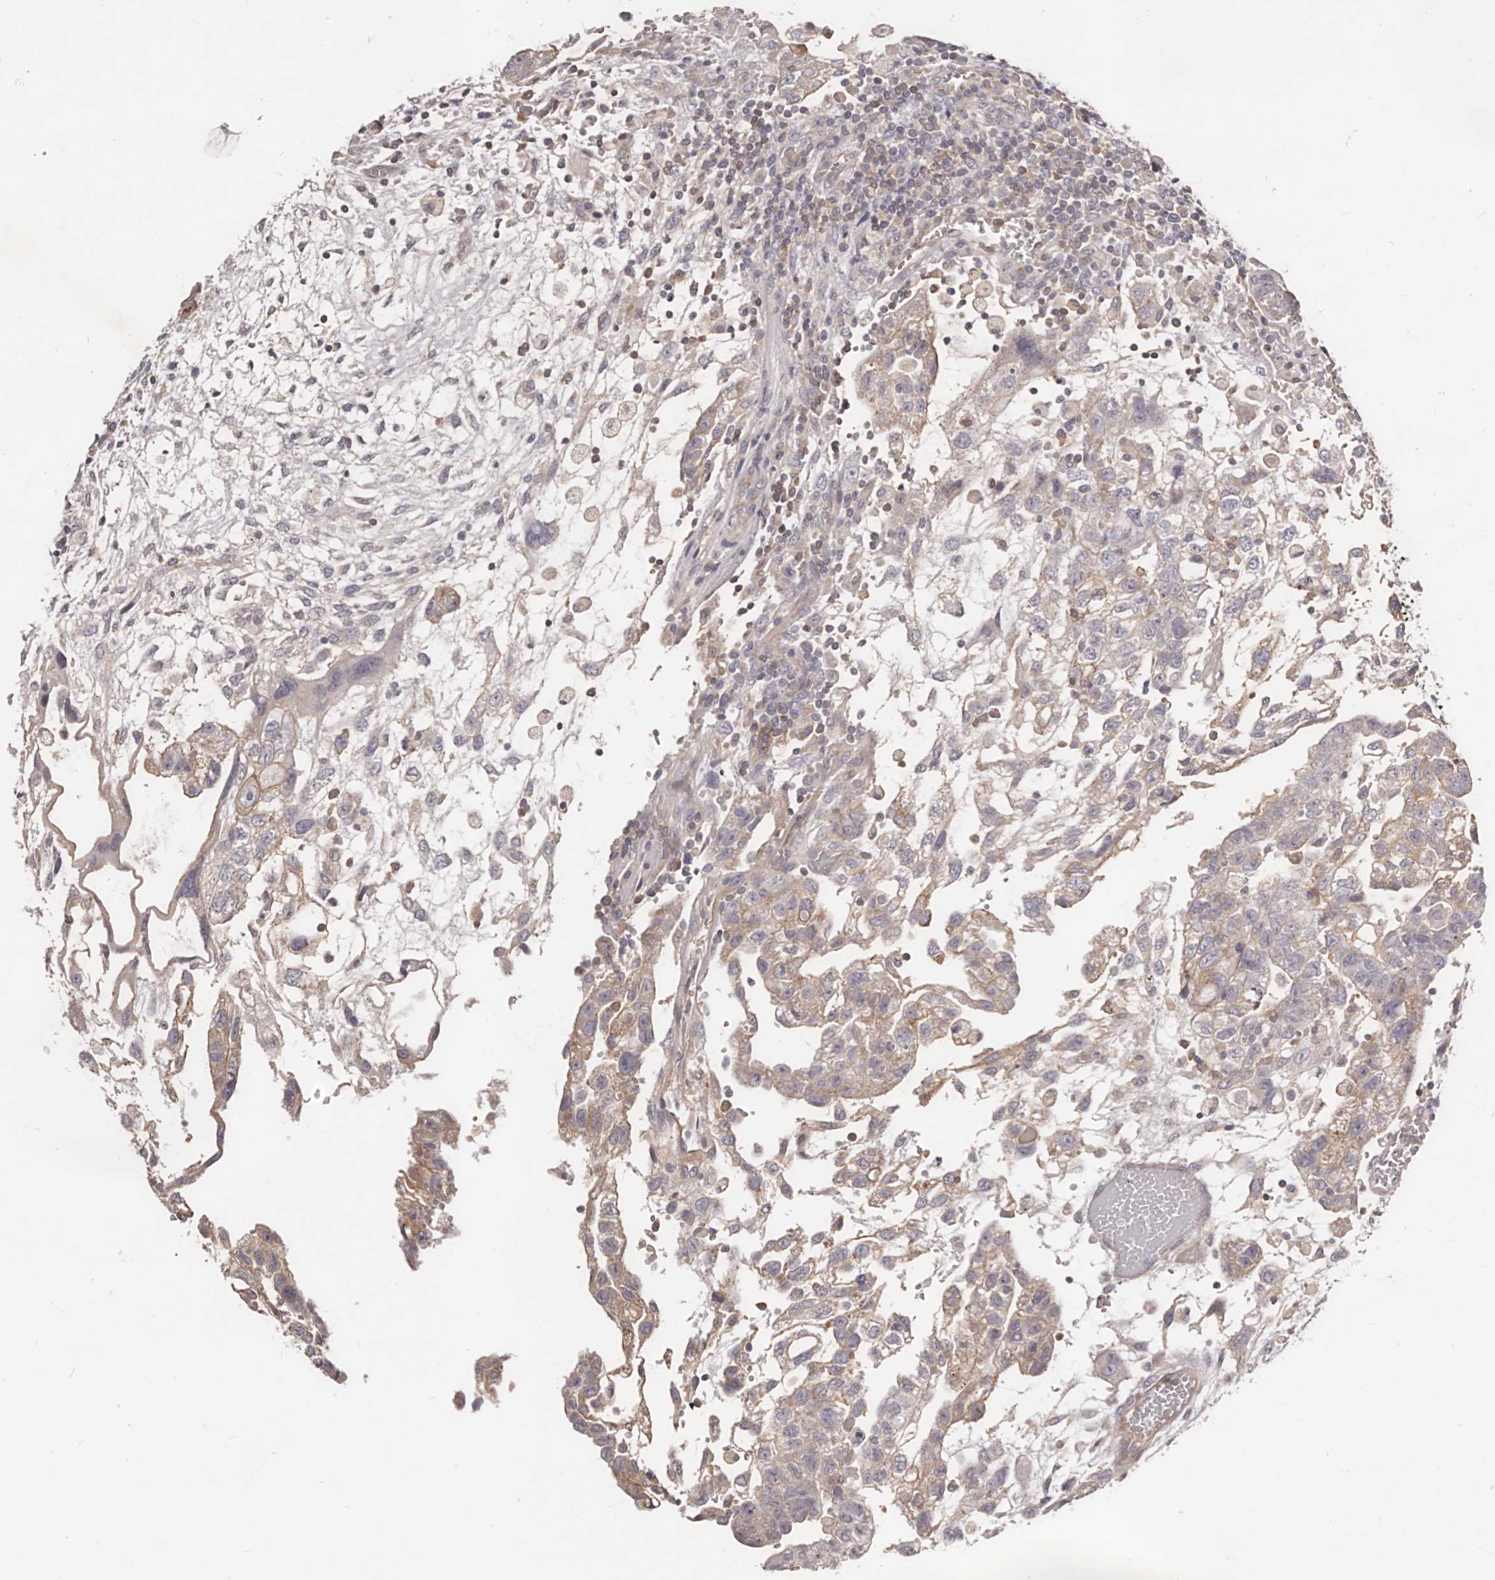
{"staining": {"intensity": "weak", "quantity": "25%-75%", "location": "cytoplasmic/membranous"}, "tissue": "testis cancer", "cell_type": "Tumor cells", "image_type": "cancer", "snomed": [{"axis": "morphology", "description": "Carcinoma, Embryonal, NOS"}, {"axis": "topography", "description": "Testis"}], "caption": "A high-resolution histopathology image shows IHC staining of embryonal carcinoma (testis), which exhibits weak cytoplasmic/membranous expression in about 25%-75% of tumor cells.", "gene": "DMRT2", "patient": {"sex": "male", "age": 36}}